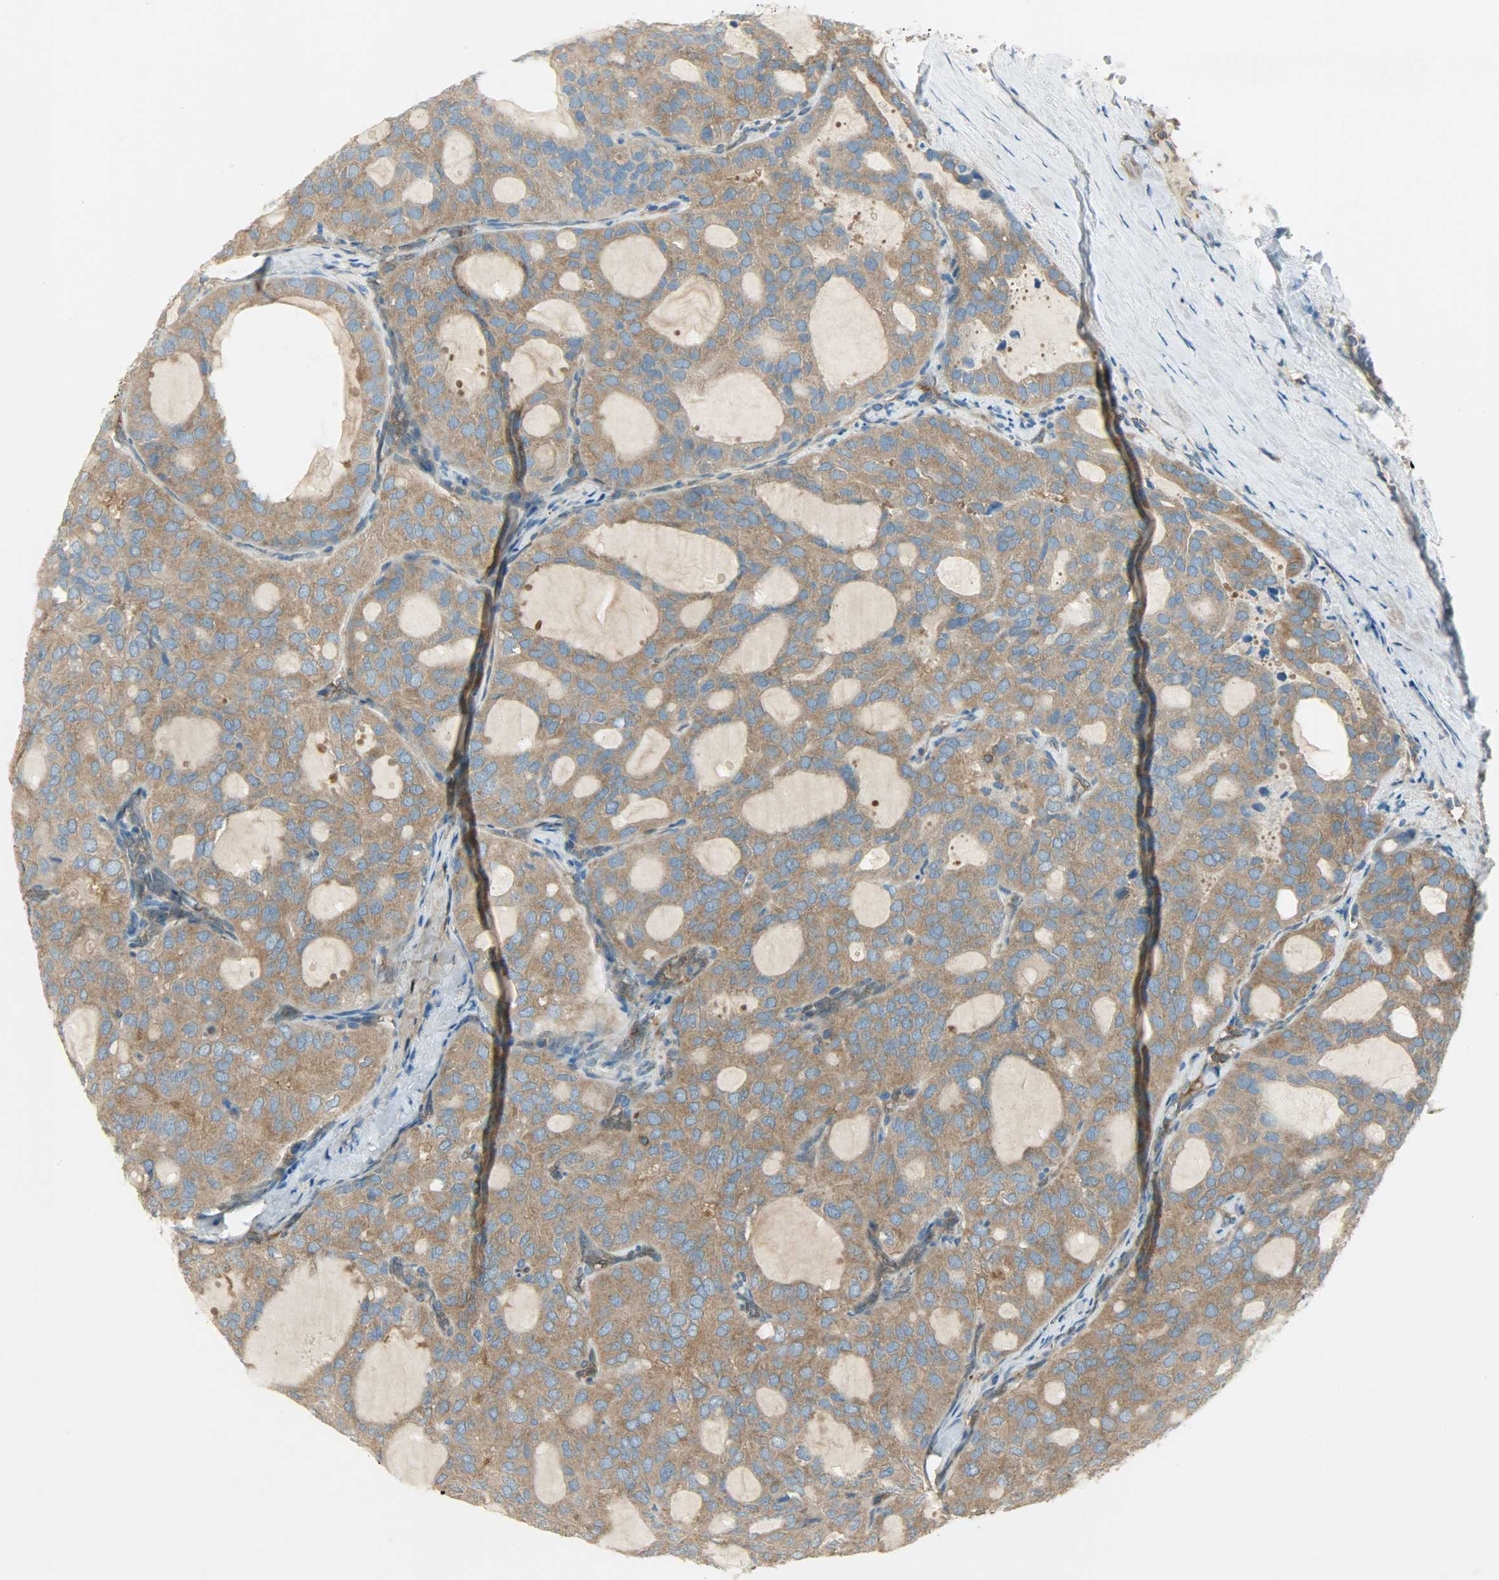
{"staining": {"intensity": "moderate", "quantity": ">75%", "location": "cytoplasmic/membranous"}, "tissue": "thyroid cancer", "cell_type": "Tumor cells", "image_type": "cancer", "snomed": [{"axis": "morphology", "description": "Follicular adenoma carcinoma, NOS"}, {"axis": "topography", "description": "Thyroid gland"}], "caption": "Immunohistochemistry (IHC) of human thyroid cancer (follicular adenoma carcinoma) shows medium levels of moderate cytoplasmic/membranous staining in approximately >75% of tumor cells. Using DAB (brown) and hematoxylin (blue) stains, captured at high magnification using brightfield microscopy.", "gene": "TSC22D2", "patient": {"sex": "male", "age": 75}}